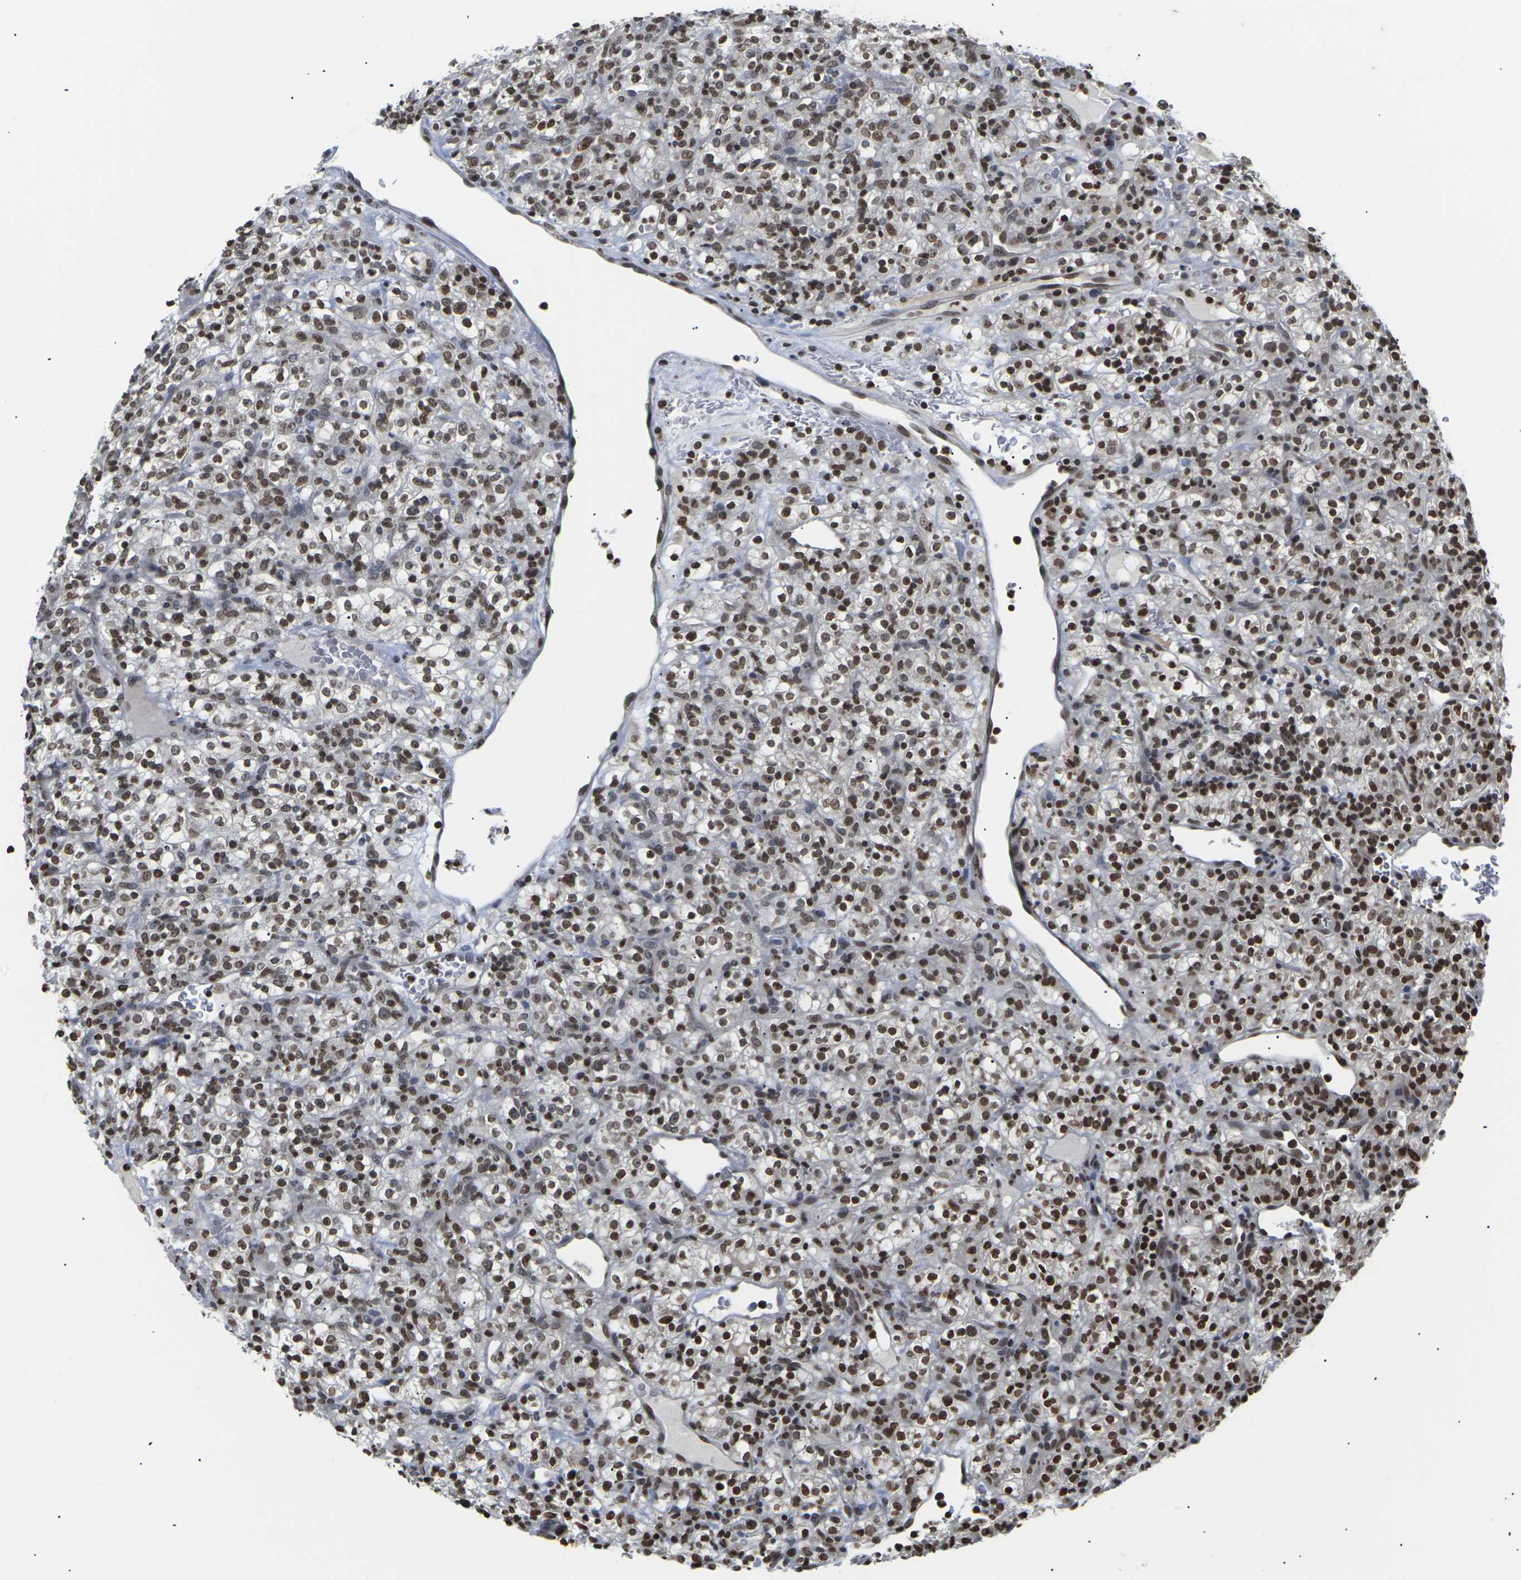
{"staining": {"intensity": "strong", "quantity": ">75%", "location": "nuclear"}, "tissue": "renal cancer", "cell_type": "Tumor cells", "image_type": "cancer", "snomed": [{"axis": "morphology", "description": "Normal tissue, NOS"}, {"axis": "morphology", "description": "Adenocarcinoma, NOS"}, {"axis": "topography", "description": "Kidney"}], "caption": "Strong nuclear staining is seen in about >75% of tumor cells in renal cancer (adenocarcinoma).", "gene": "ETV5", "patient": {"sex": "female", "age": 72}}